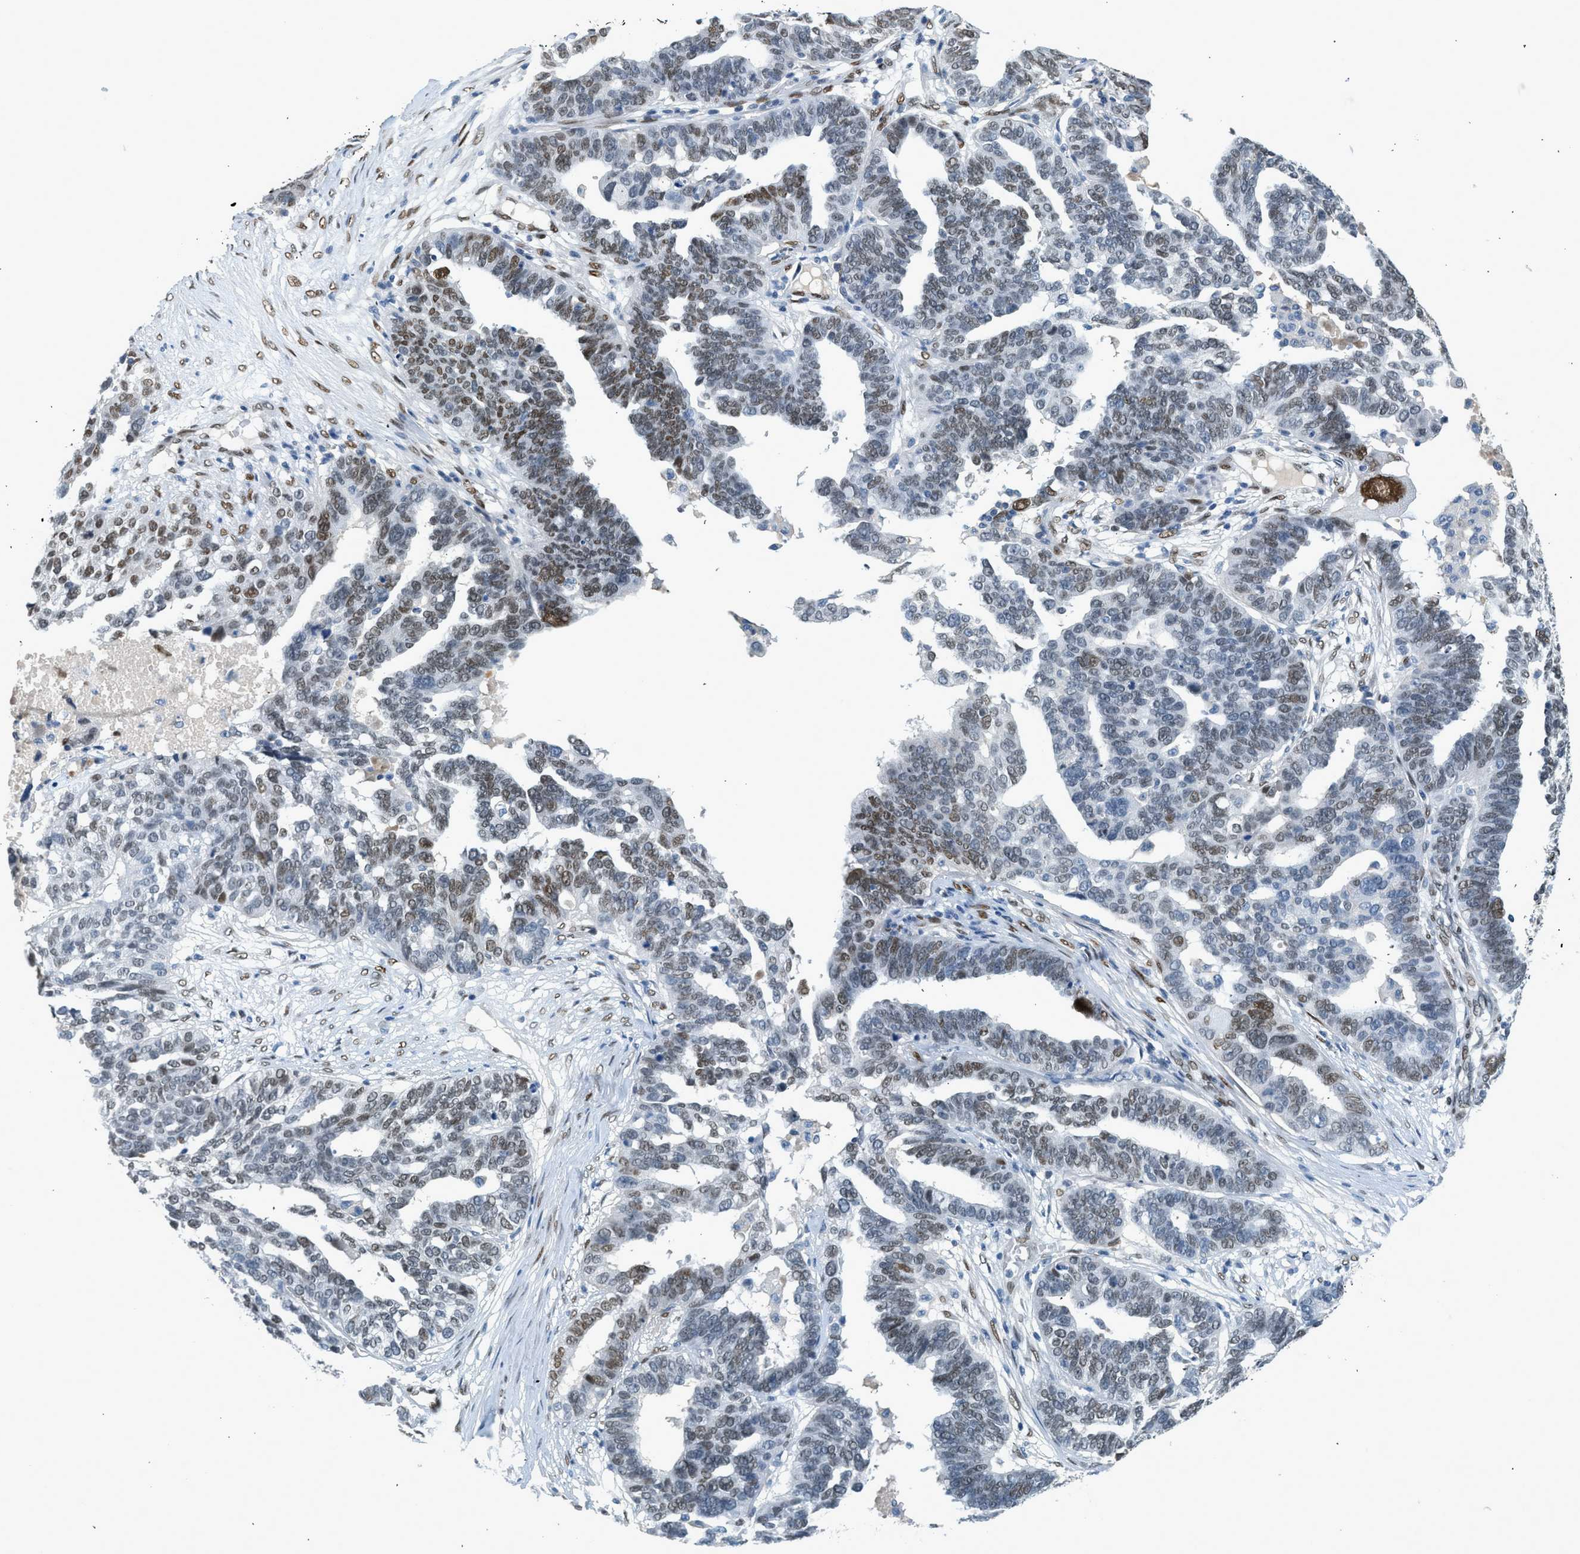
{"staining": {"intensity": "moderate", "quantity": "25%-75%", "location": "nuclear"}, "tissue": "ovarian cancer", "cell_type": "Tumor cells", "image_type": "cancer", "snomed": [{"axis": "morphology", "description": "Cystadenocarcinoma, serous, NOS"}, {"axis": "topography", "description": "Ovary"}], "caption": "This is a histology image of immunohistochemistry staining of ovarian serous cystadenocarcinoma, which shows moderate positivity in the nuclear of tumor cells.", "gene": "ZBTB20", "patient": {"sex": "female", "age": 59}}